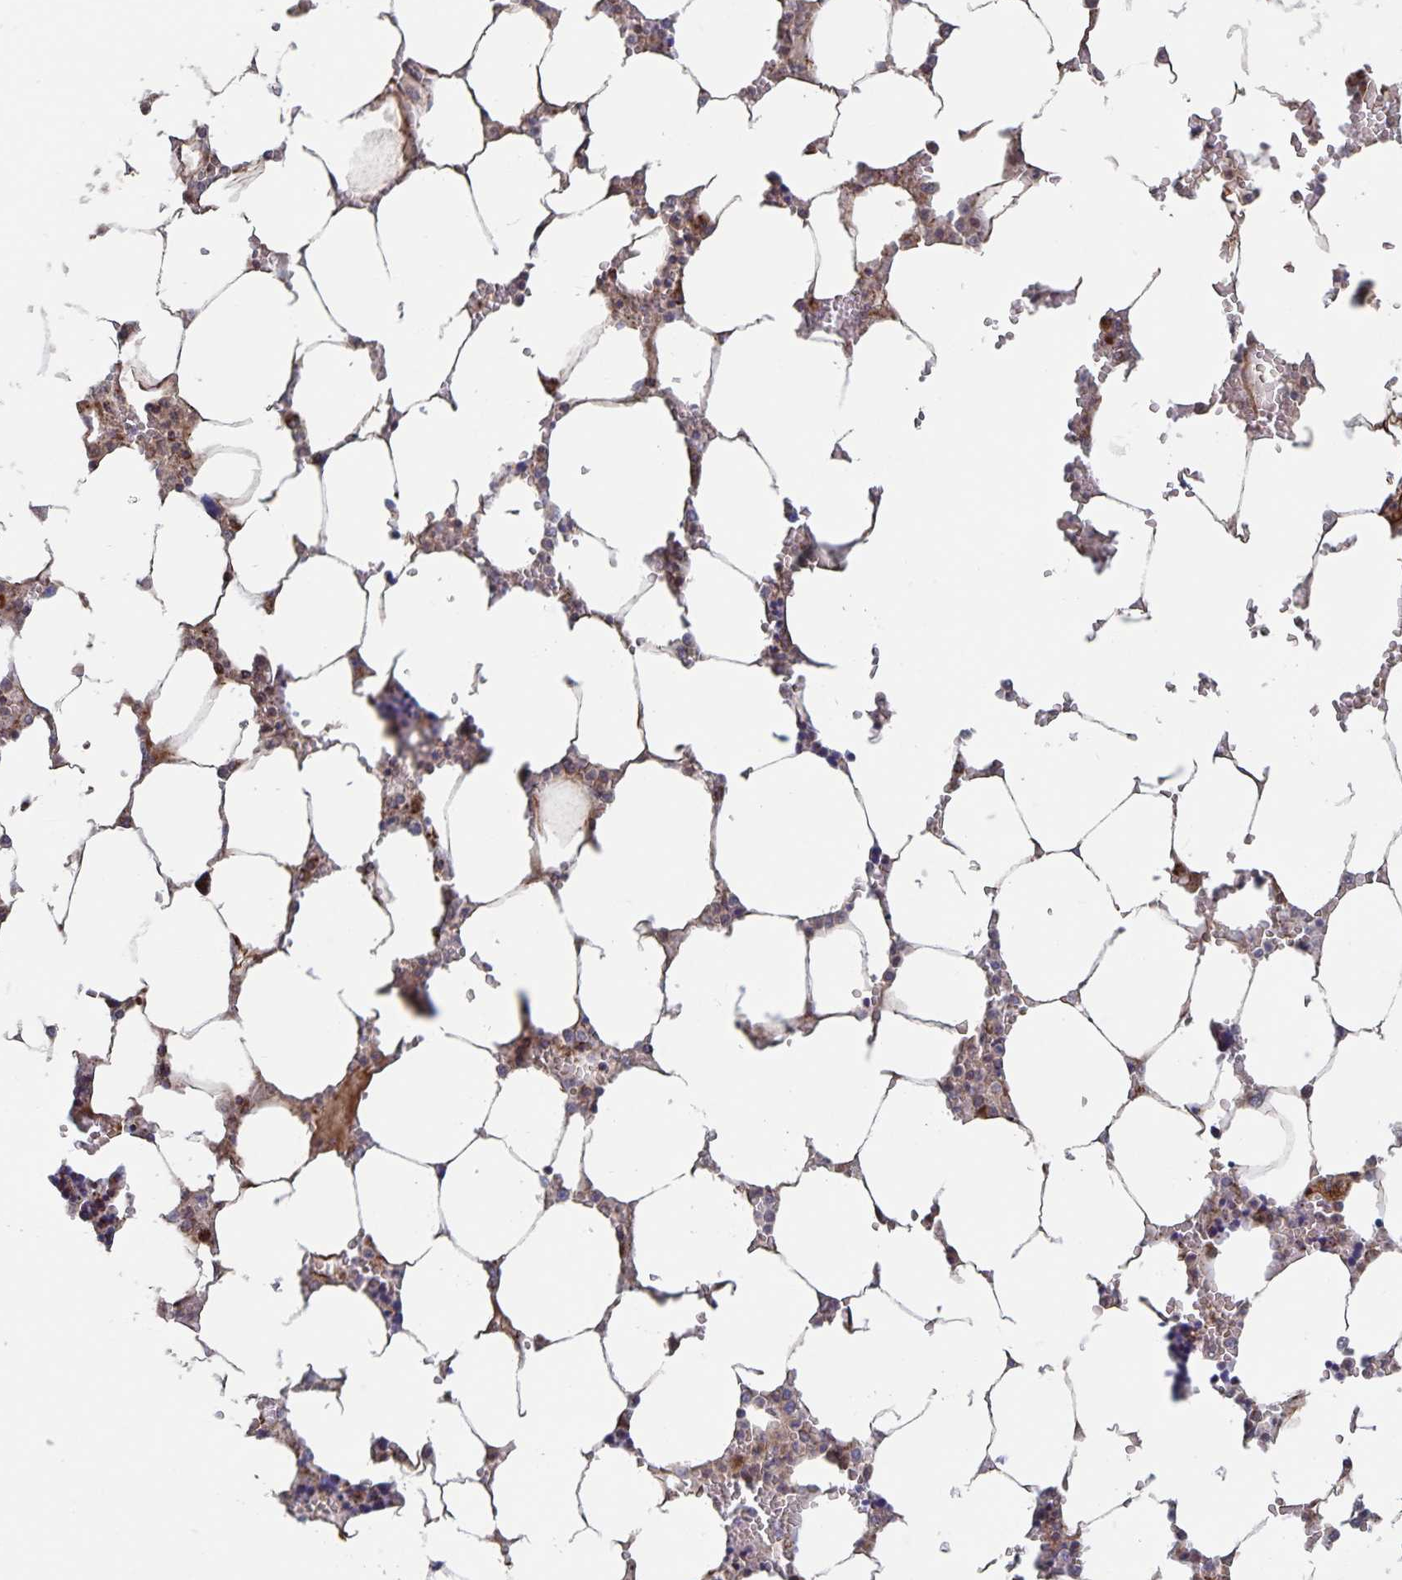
{"staining": {"intensity": "weak", "quantity": "<25%", "location": "cytoplasmic/membranous"}, "tissue": "bone marrow", "cell_type": "Hematopoietic cells", "image_type": "normal", "snomed": [{"axis": "morphology", "description": "Normal tissue, NOS"}, {"axis": "topography", "description": "Bone marrow"}], "caption": "Histopathology image shows no significant protein positivity in hematopoietic cells of benign bone marrow.", "gene": "ACACA", "patient": {"sex": "male", "age": 64}}